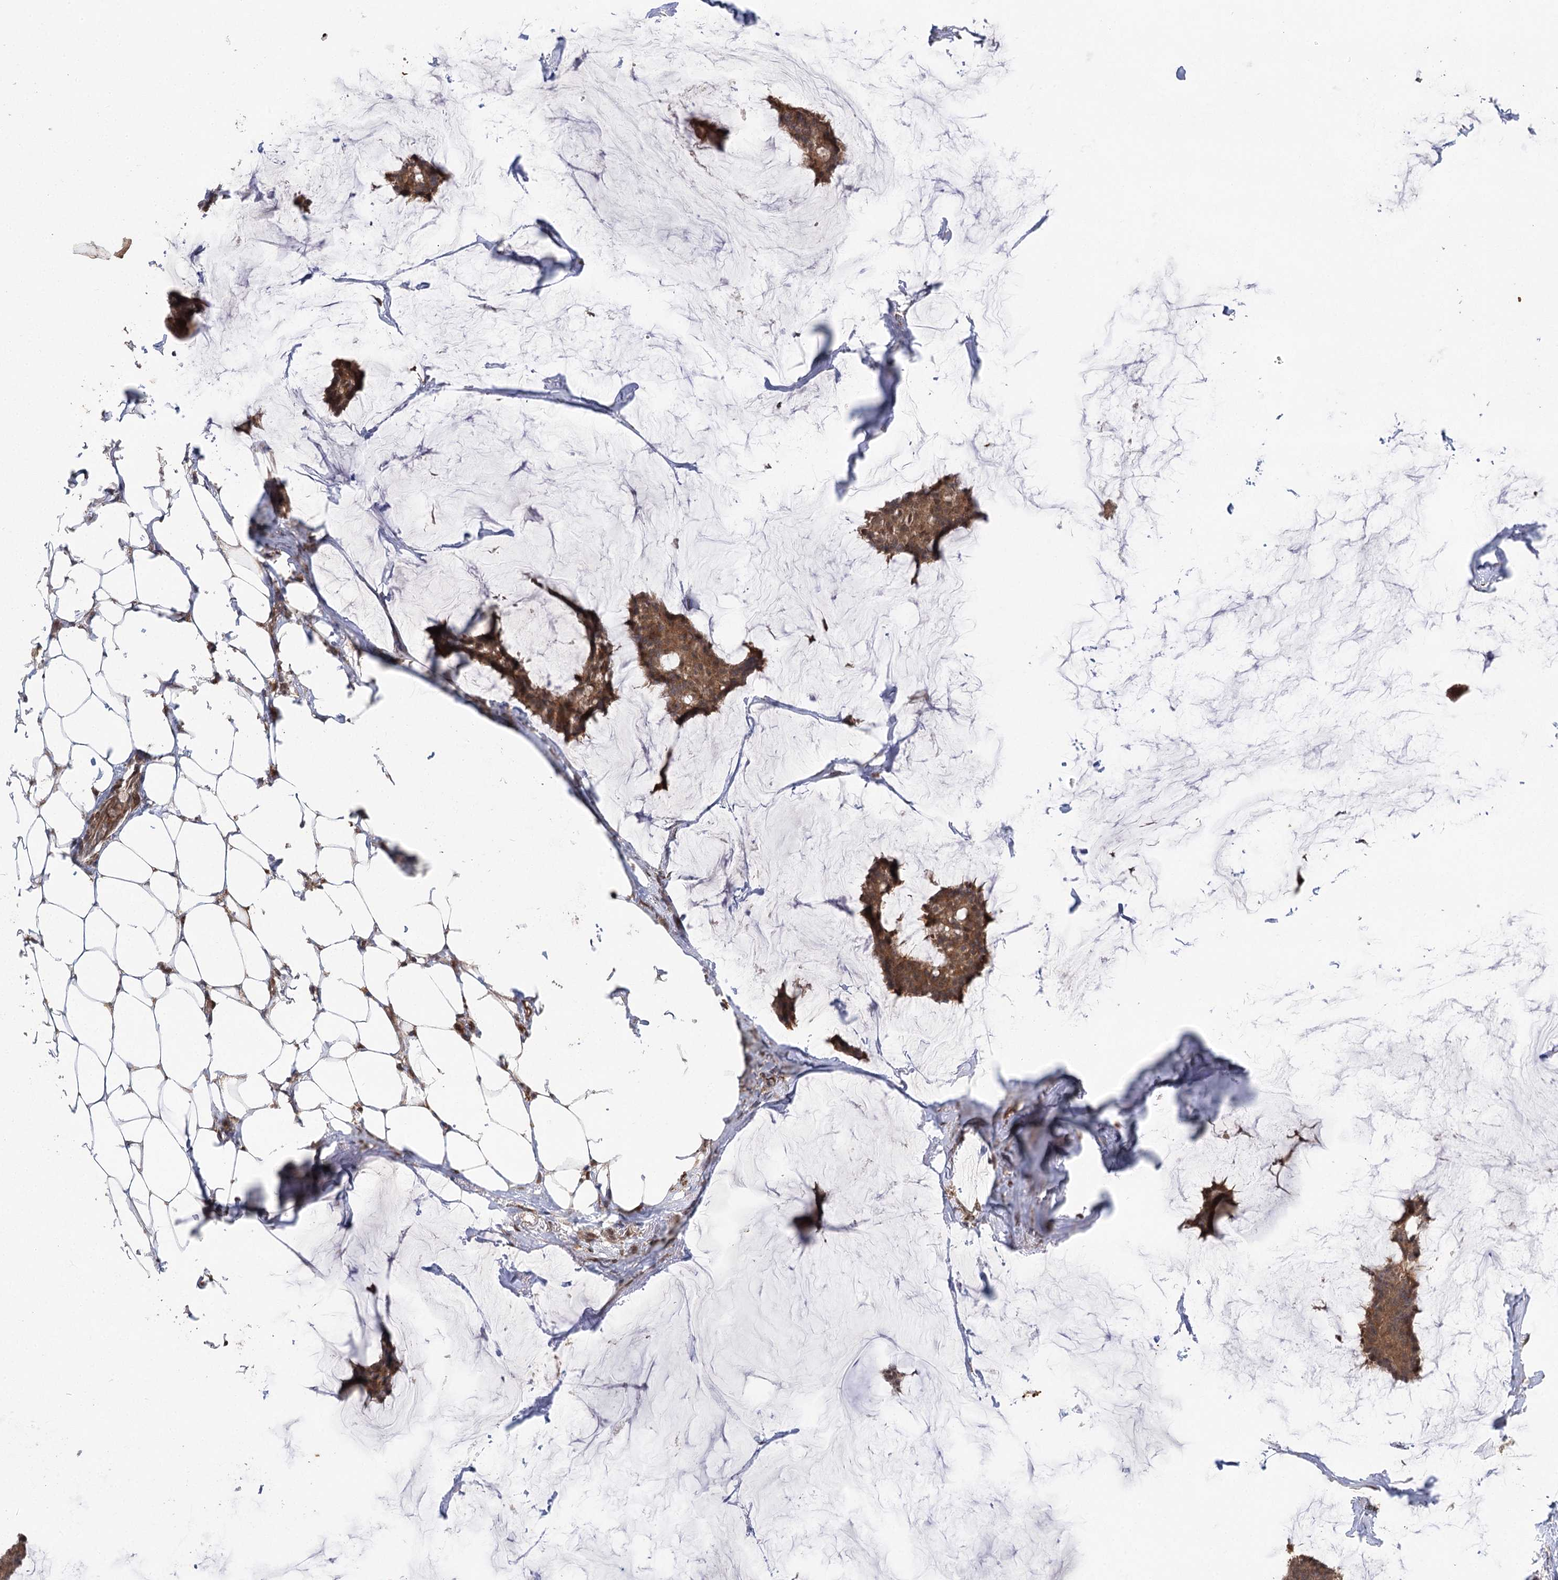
{"staining": {"intensity": "moderate", "quantity": ">75%", "location": "cytoplasmic/membranous"}, "tissue": "breast cancer", "cell_type": "Tumor cells", "image_type": "cancer", "snomed": [{"axis": "morphology", "description": "Duct carcinoma"}, {"axis": "topography", "description": "Breast"}], "caption": "The photomicrograph reveals immunohistochemical staining of breast intraductal carcinoma. There is moderate cytoplasmic/membranous positivity is identified in about >75% of tumor cells. (DAB (3,3'-diaminobenzidine) IHC with brightfield microscopy, high magnification).", "gene": "C12orf4", "patient": {"sex": "female", "age": 93}}